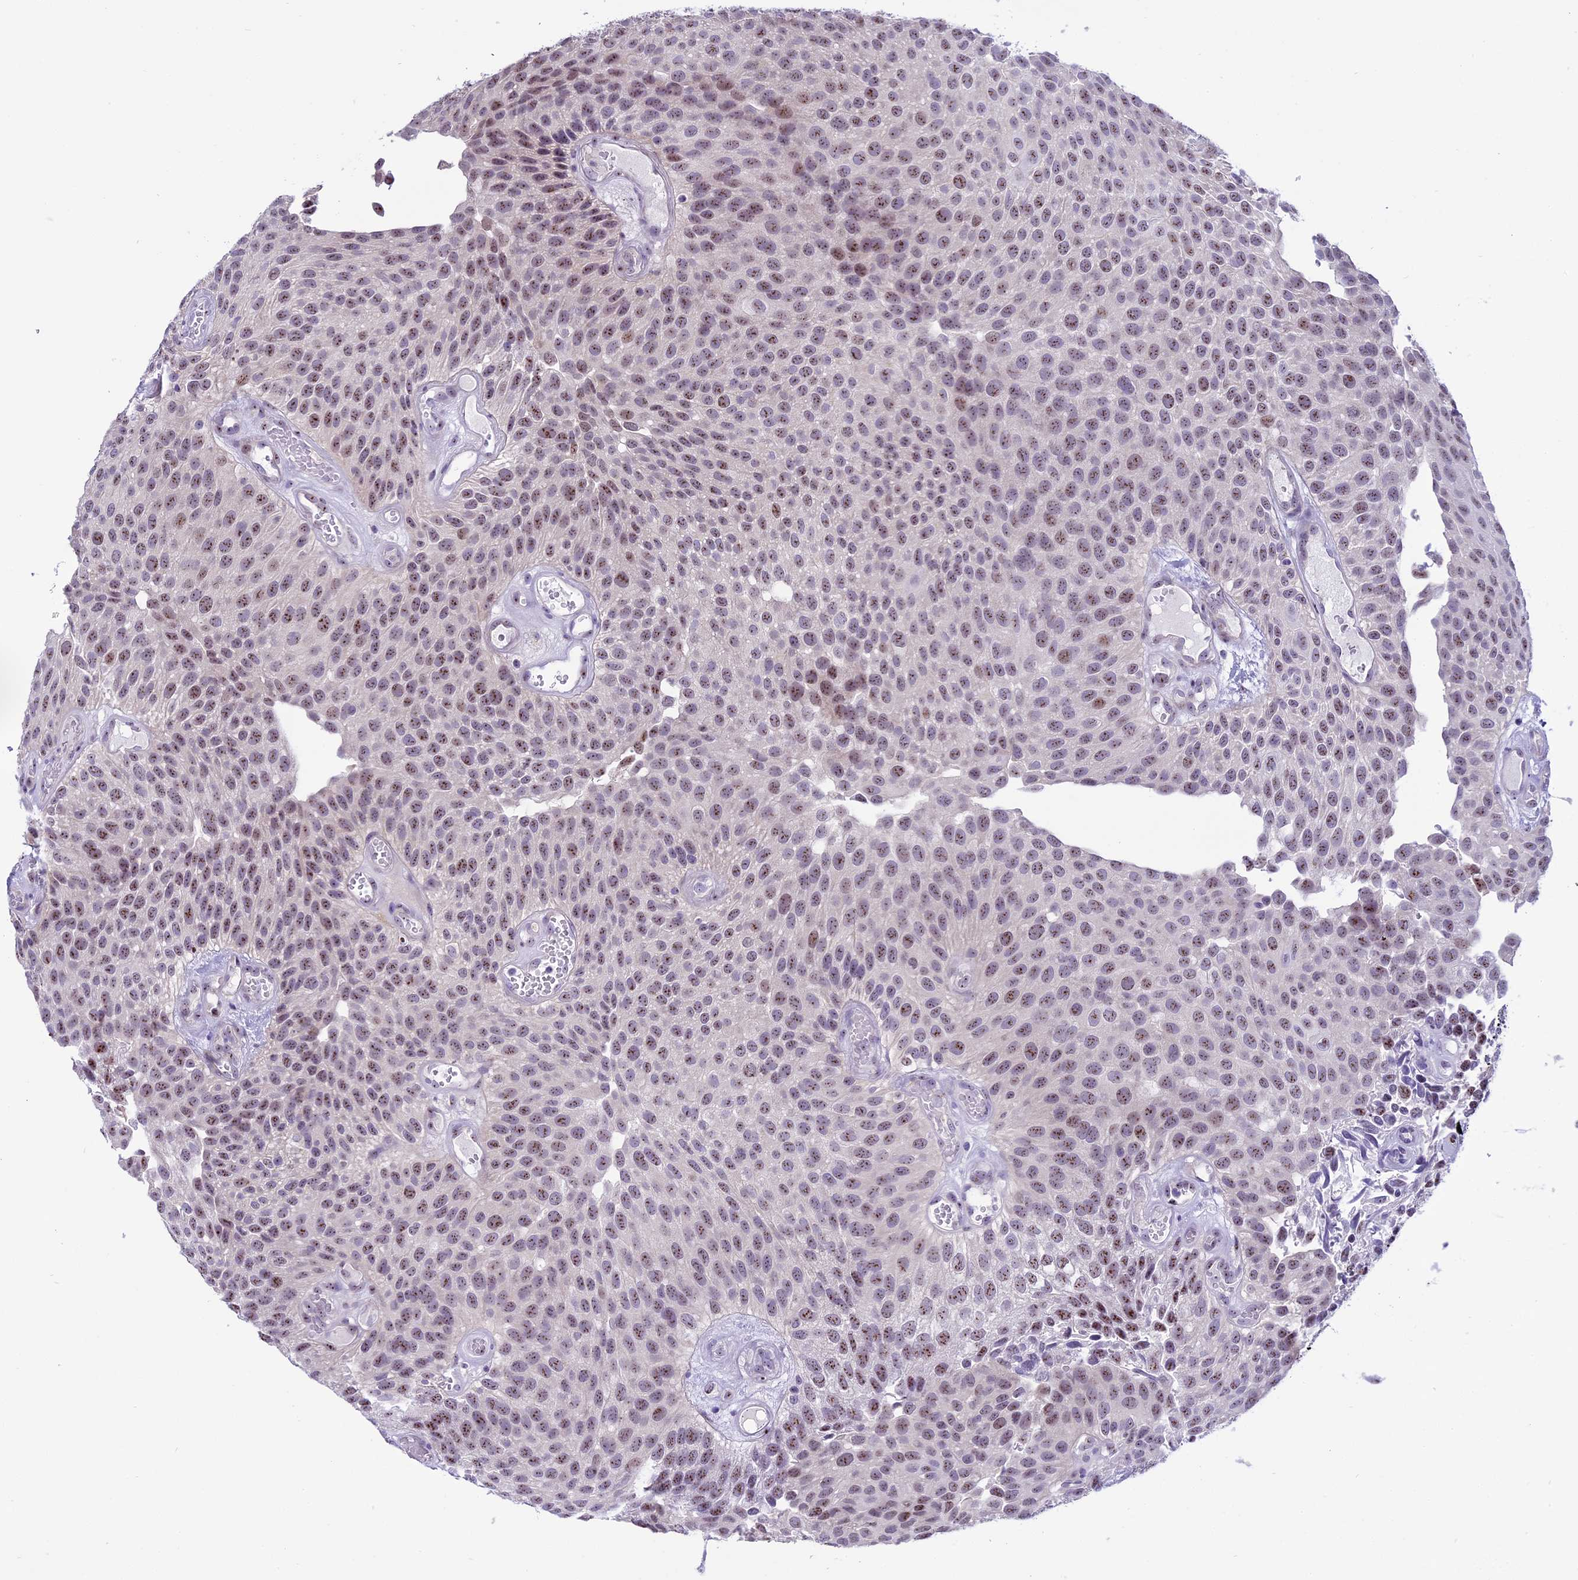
{"staining": {"intensity": "moderate", "quantity": ">75%", "location": "nuclear"}, "tissue": "urothelial cancer", "cell_type": "Tumor cells", "image_type": "cancer", "snomed": [{"axis": "morphology", "description": "Urothelial carcinoma, Low grade"}, {"axis": "topography", "description": "Urinary bladder"}], "caption": "High-magnification brightfield microscopy of urothelial cancer stained with DAB (3,3'-diaminobenzidine) (brown) and counterstained with hematoxylin (blue). tumor cells exhibit moderate nuclear staining is present in approximately>75% of cells. (Brightfield microscopy of DAB IHC at high magnification).", "gene": "TBL3", "patient": {"sex": "male", "age": 89}}